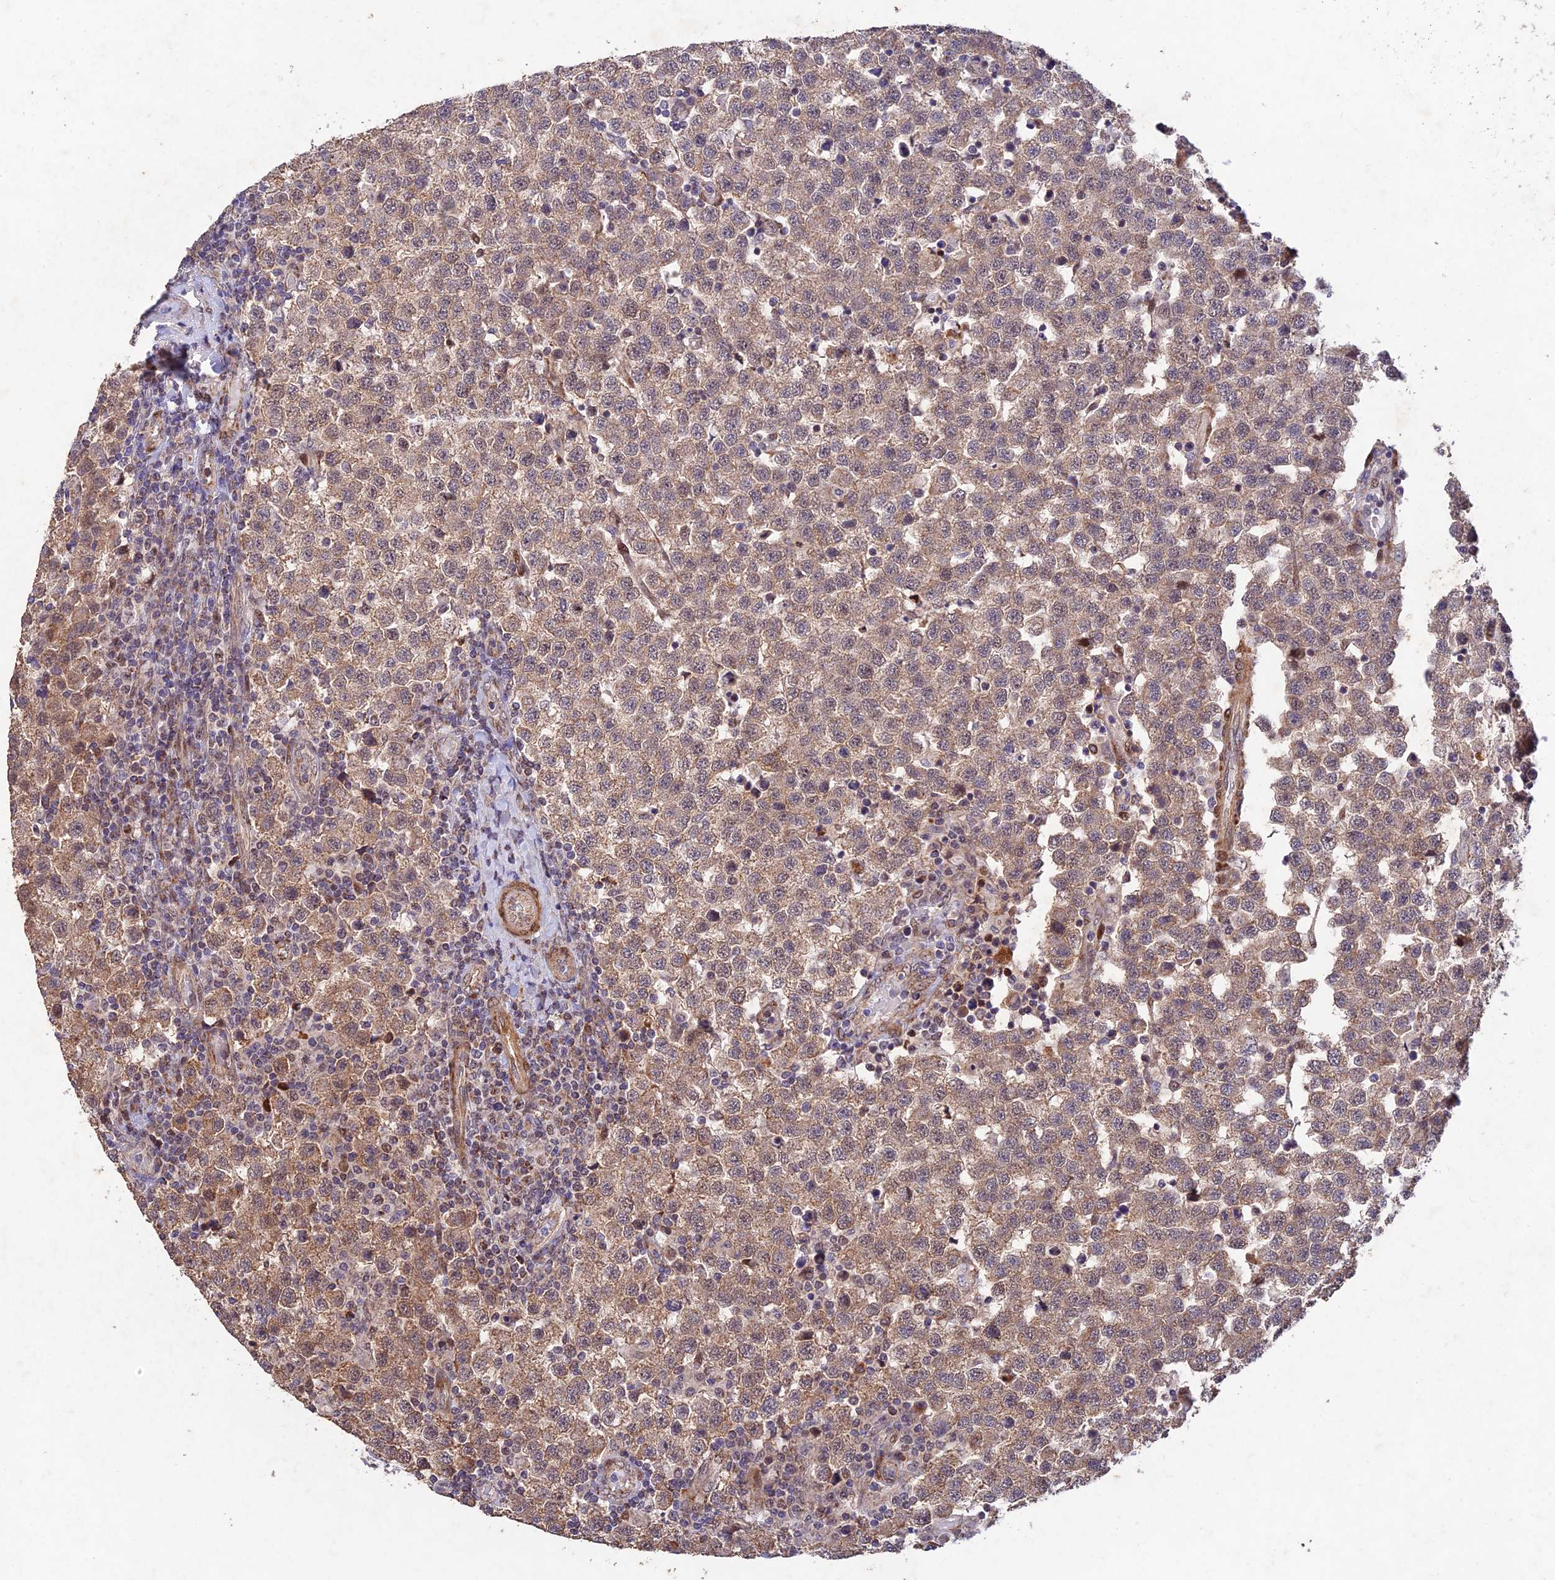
{"staining": {"intensity": "moderate", "quantity": "25%-75%", "location": "cytoplasmic/membranous"}, "tissue": "testis cancer", "cell_type": "Tumor cells", "image_type": "cancer", "snomed": [{"axis": "morphology", "description": "Seminoma, NOS"}, {"axis": "topography", "description": "Testis"}], "caption": "Seminoma (testis) stained with DAB (3,3'-diaminobenzidine) immunohistochemistry exhibits medium levels of moderate cytoplasmic/membranous expression in about 25%-75% of tumor cells.", "gene": "WDR55", "patient": {"sex": "male", "age": 34}}